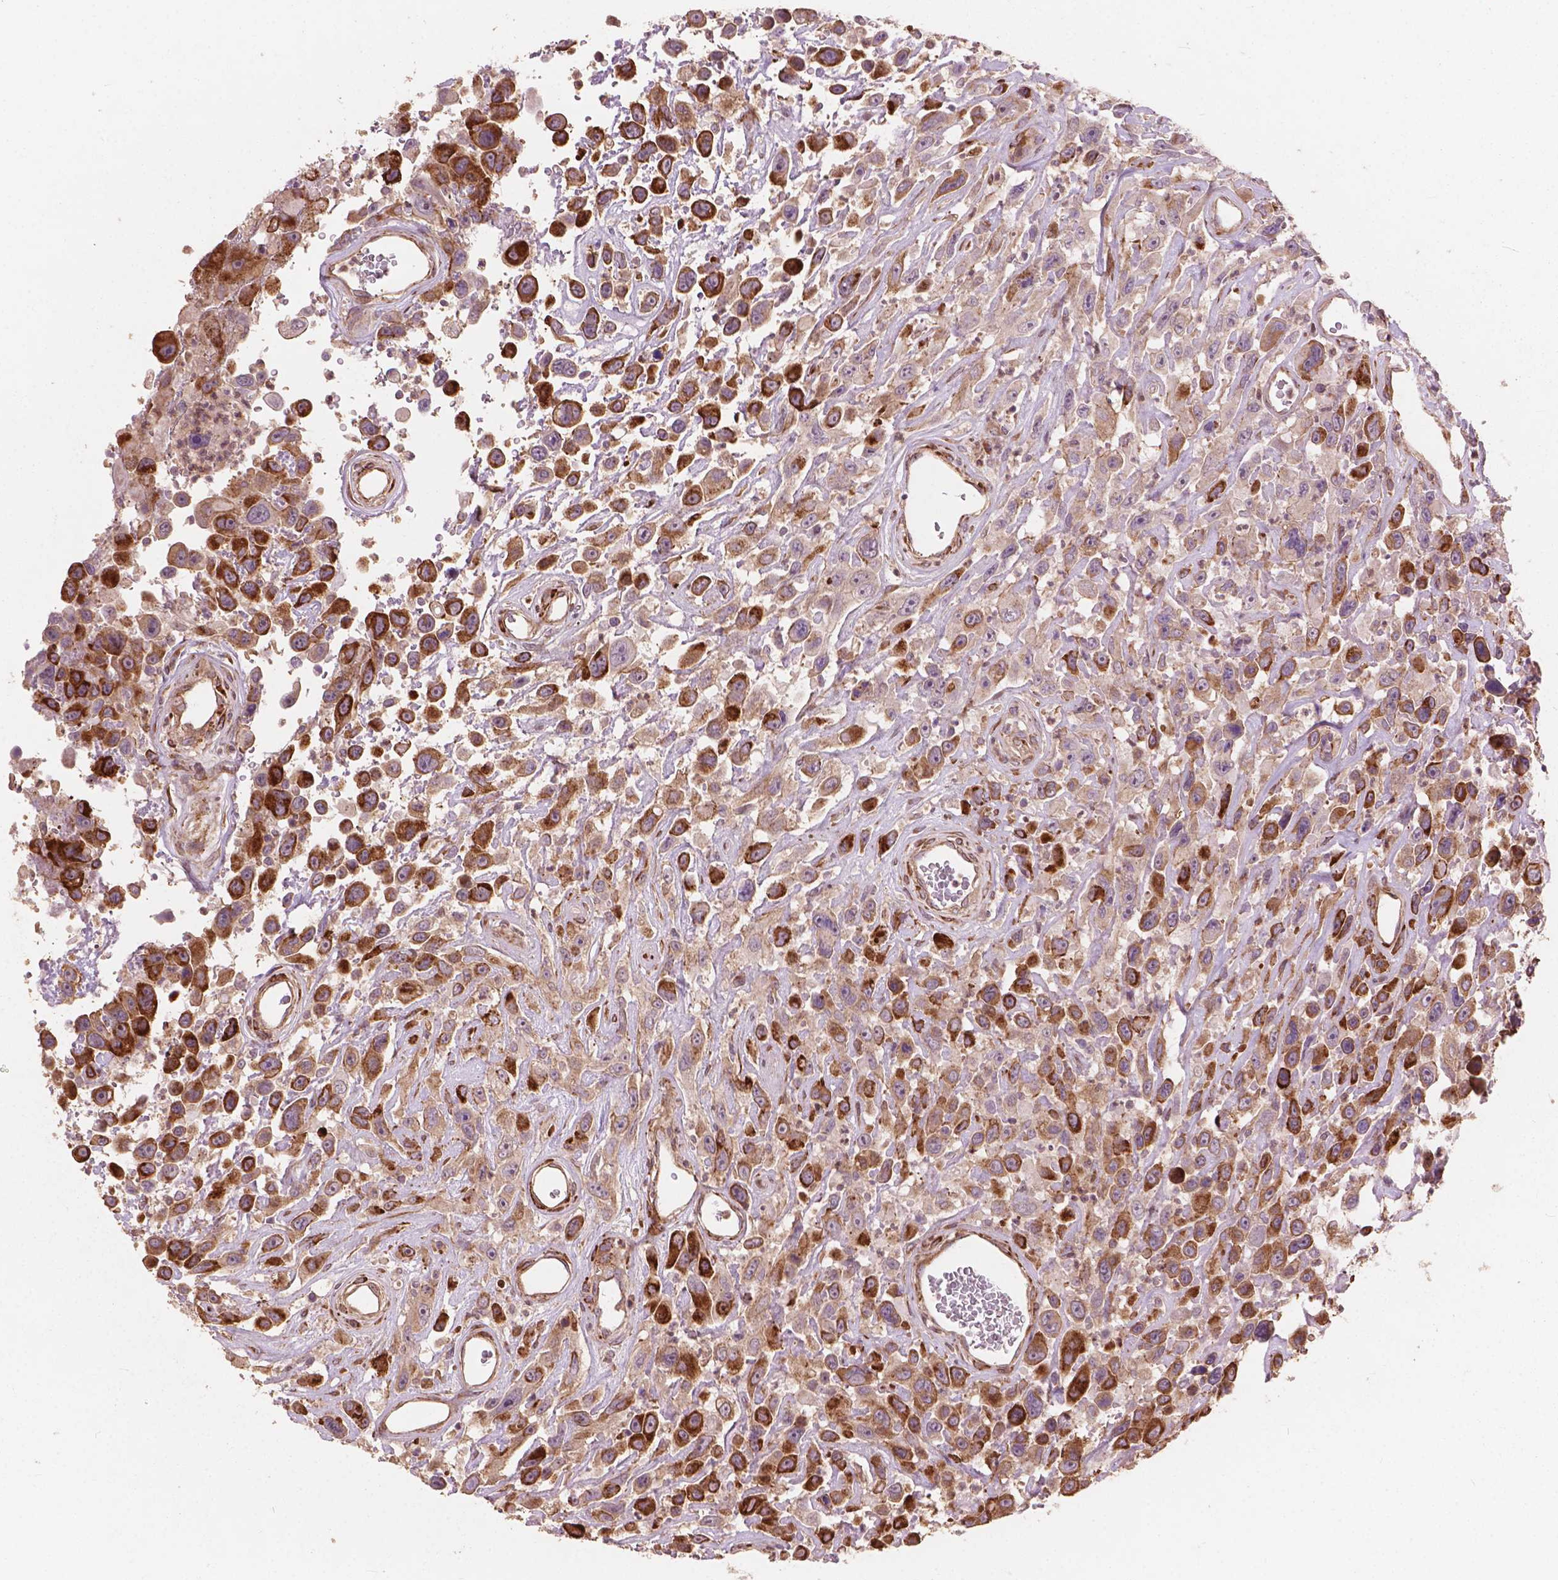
{"staining": {"intensity": "strong", "quantity": "25%-75%", "location": "cytoplasmic/membranous"}, "tissue": "urothelial cancer", "cell_type": "Tumor cells", "image_type": "cancer", "snomed": [{"axis": "morphology", "description": "Urothelial carcinoma, High grade"}, {"axis": "topography", "description": "Urinary bladder"}], "caption": "There is high levels of strong cytoplasmic/membranous positivity in tumor cells of urothelial carcinoma (high-grade), as demonstrated by immunohistochemical staining (brown color).", "gene": "FNIP1", "patient": {"sex": "male", "age": 53}}